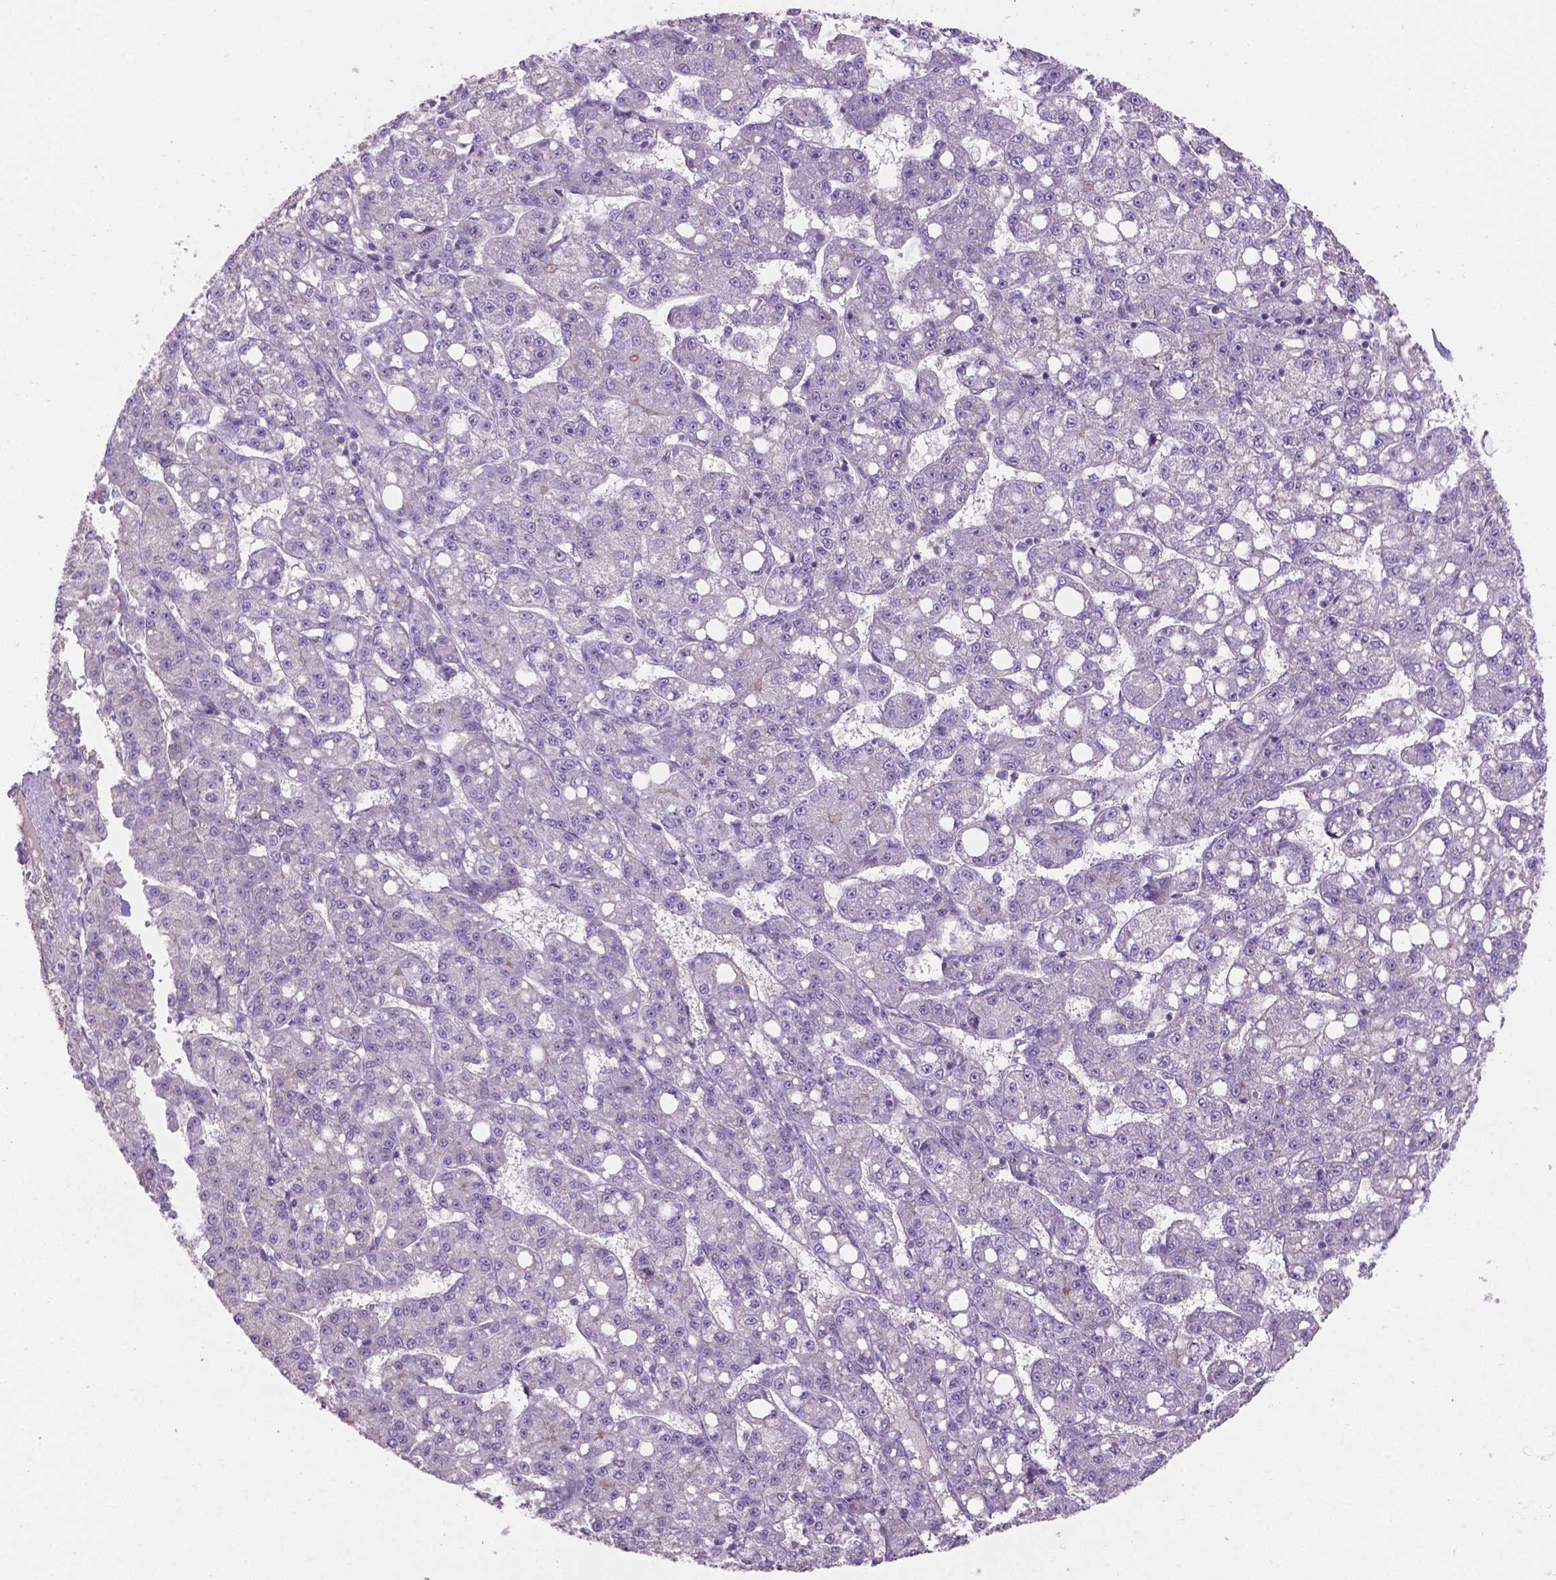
{"staining": {"intensity": "negative", "quantity": "none", "location": "none"}, "tissue": "liver cancer", "cell_type": "Tumor cells", "image_type": "cancer", "snomed": [{"axis": "morphology", "description": "Carcinoma, Hepatocellular, NOS"}, {"axis": "topography", "description": "Liver"}], "caption": "Tumor cells are negative for protein expression in human hepatocellular carcinoma (liver).", "gene": "ARL5C", "patient": {"sex": "female", "age": 65}}